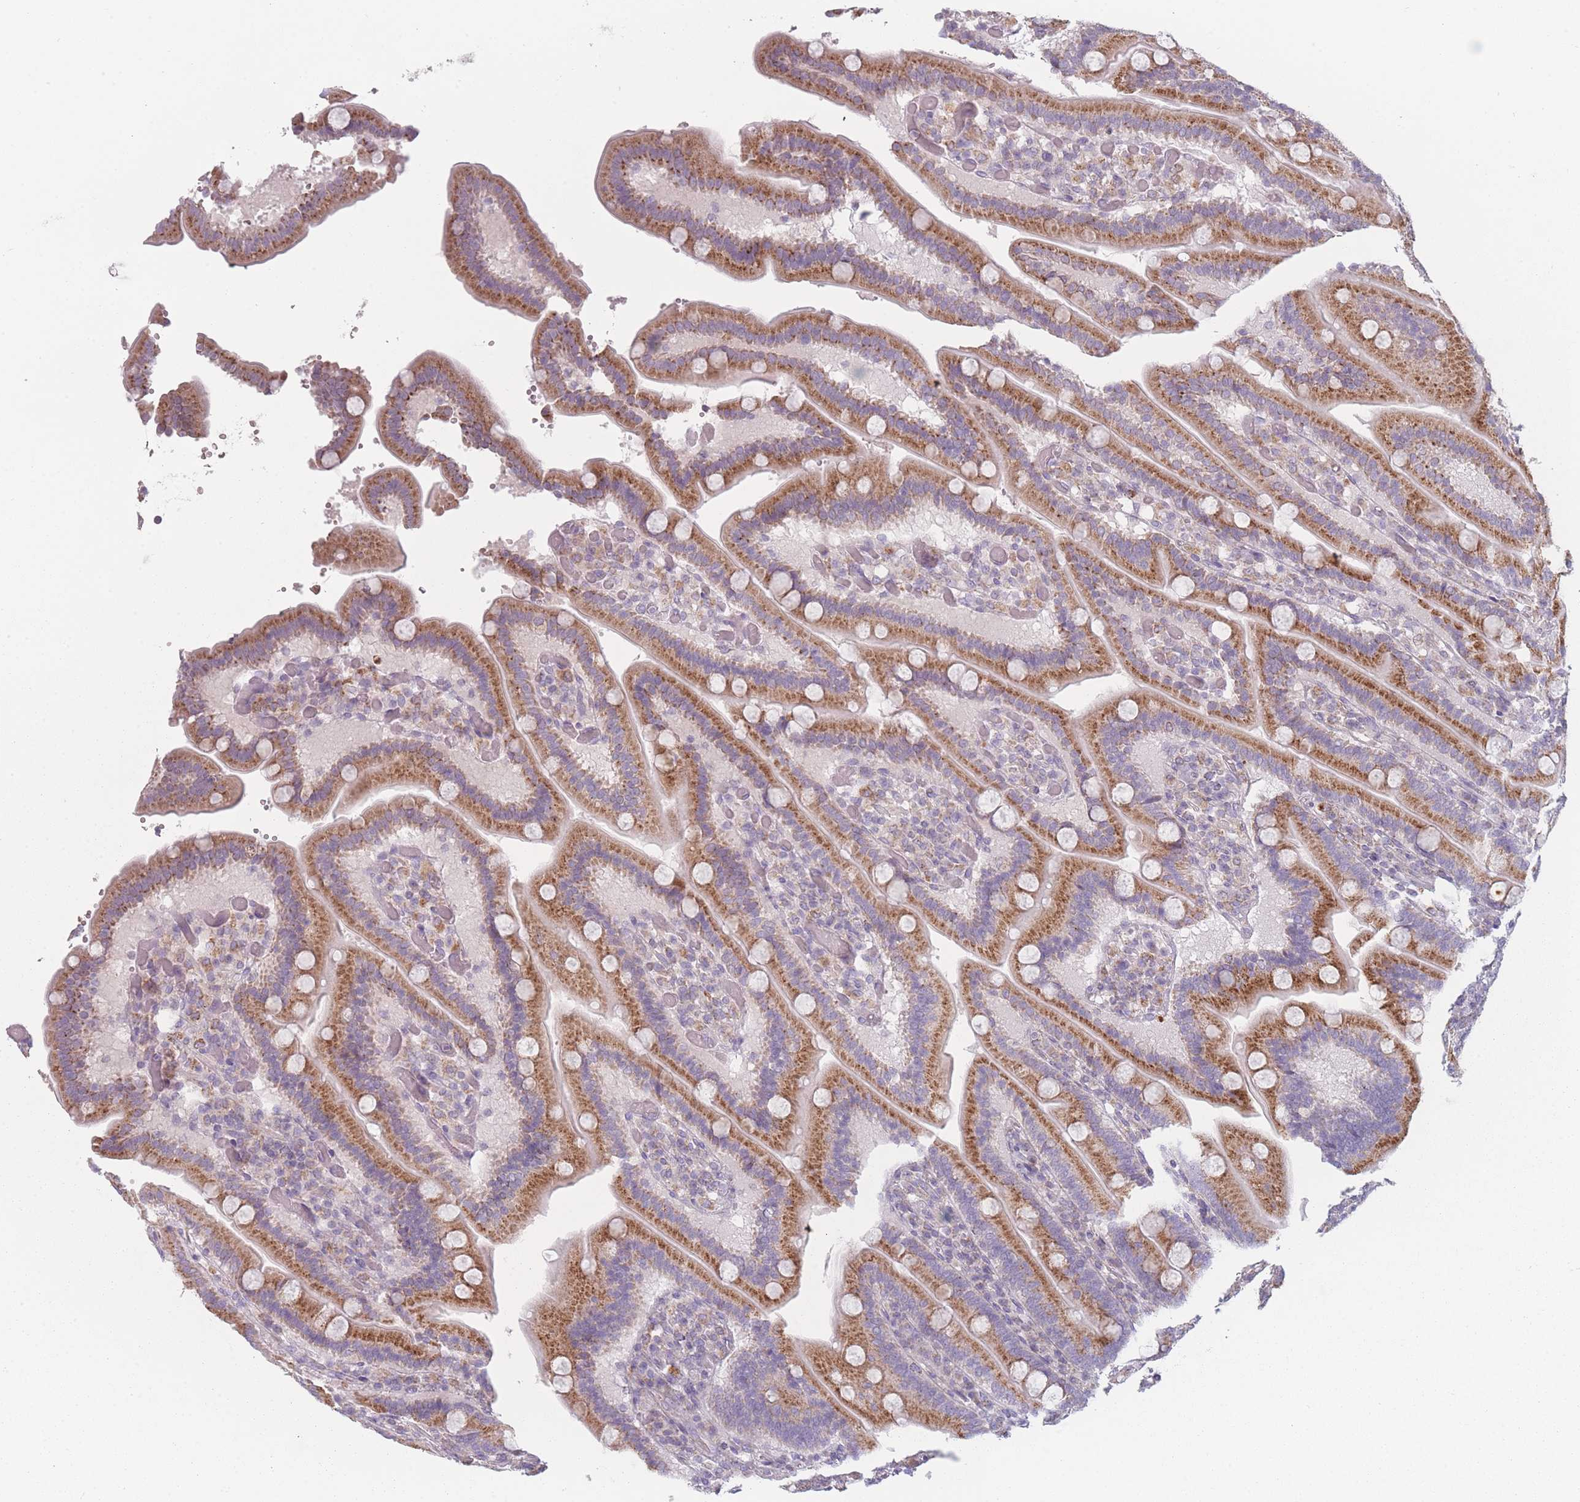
{"staining": {"intensity": "moderate", "quantity": ">75%", "location": "cytoplasmic/membranous"}, "tissue": "duodenum", "cell_type": "Glandular cells", "image_type": "normal", "snomed": [{"axis": "morphology", "description": "Normal tissue, NOS"}, {"axis": "topography", "description": "Duodenum"}], "caption": "Immunohistochemistry (IHC) (DAB) staining of unremarkable duodenum reveals moderate cytoplasmic/membranous protein positivity in approximately >75% of glandular cells.", "gene": "PEX11B", "patient": {"sex": "female", "age": 62}}